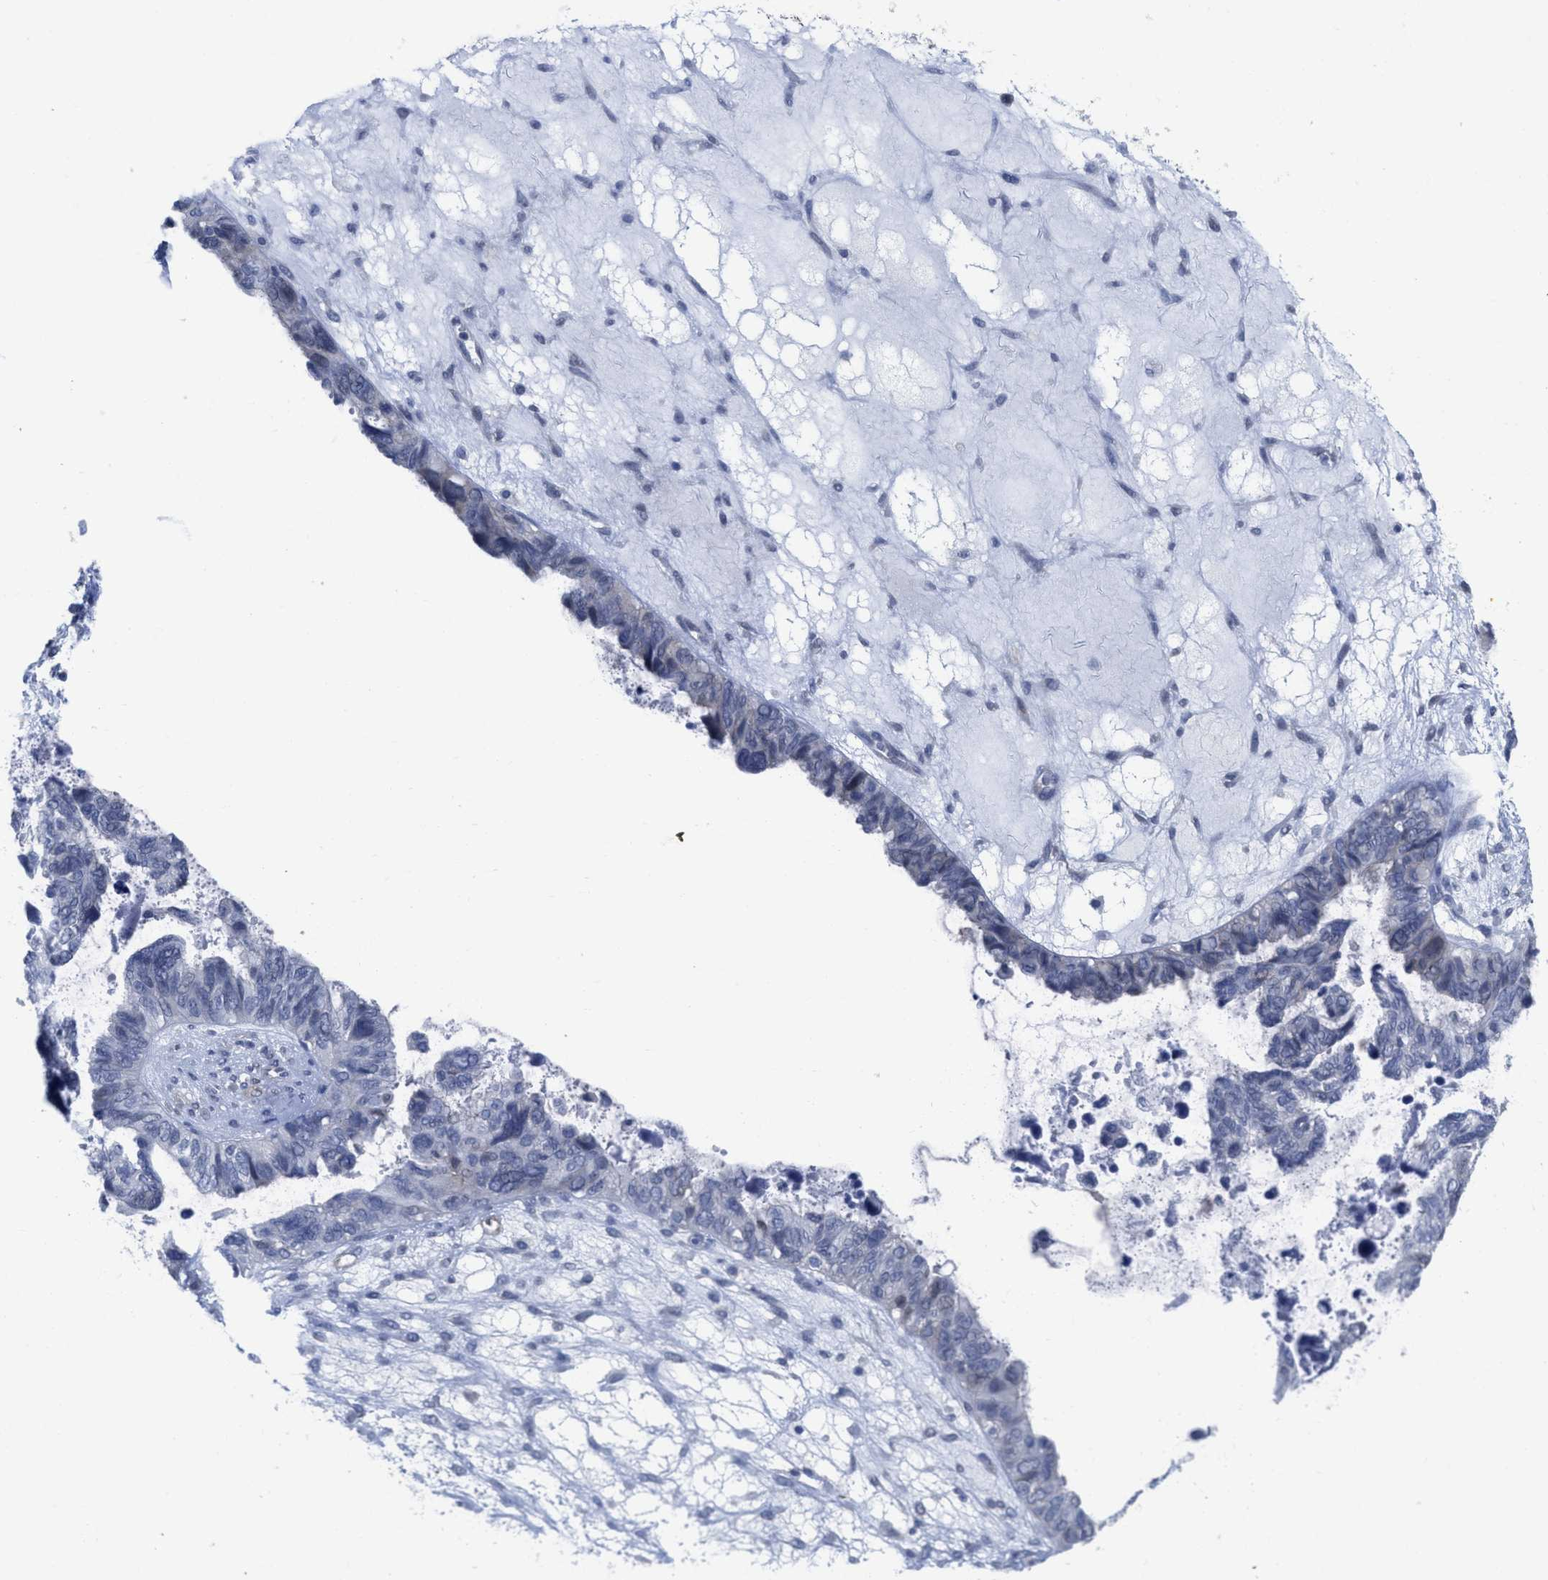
{"staining": {"intensity": "negative", "quantity": "none", "location": "none"}, "tissue": "ovarian cancer", "cell_type": "Tumor cells", "image_type": "cancer", "snomed": [{"axis": "morphology", "description": "Cystadenocarcinoma, serous, NOS"}, {"axis": "topography", "description": "Ovary"}], "caption": "This is an immunohistochemistry histopathology image of human ovarian cancer (serous cystadenocarcinoma). There is no staining in tumor cells.", "gene": "ACKR1", "patient": {"sex": "female", "age": 79}}